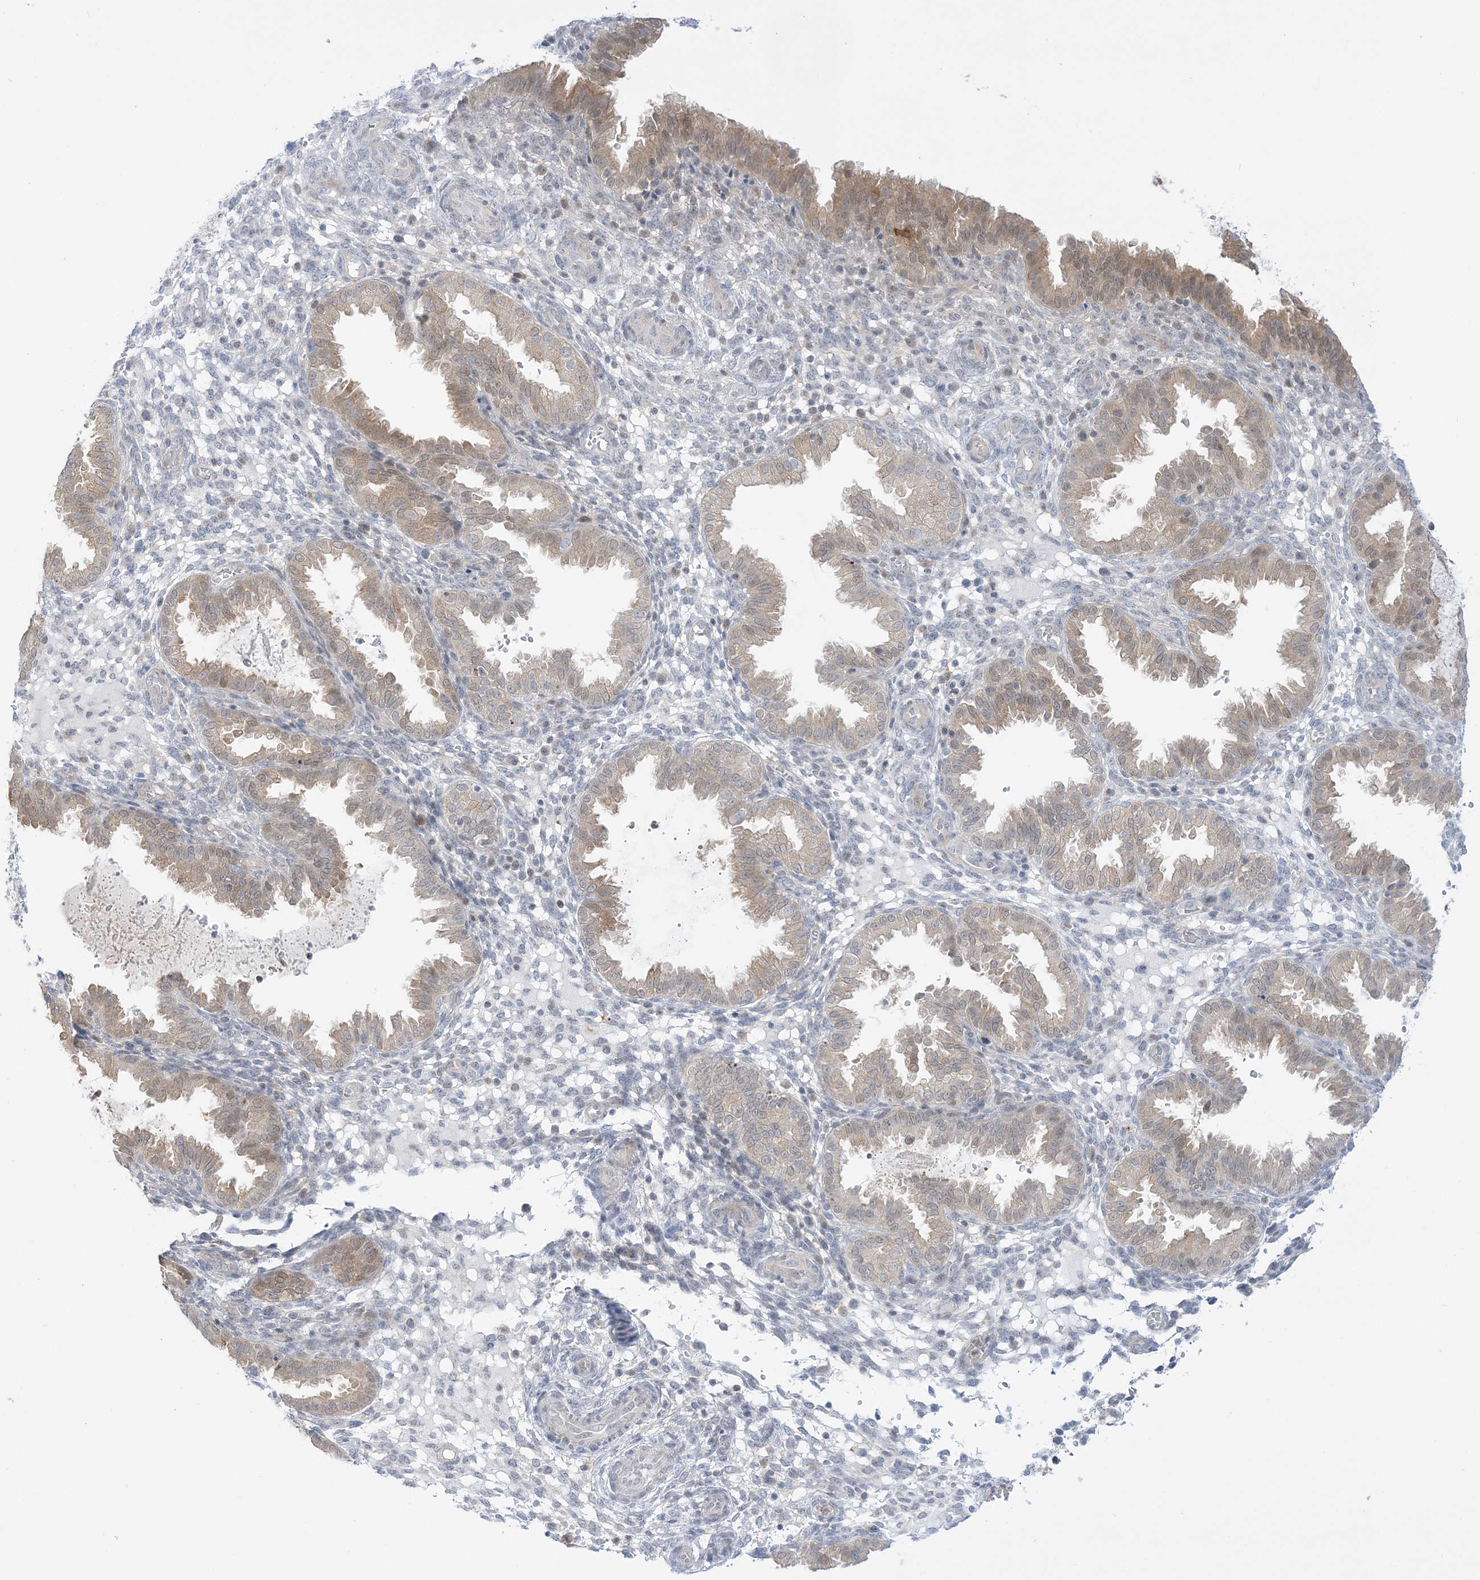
{"staining": {"intensity": "negative", "quantity": "none", "location": "none"}, "tissue": "endometrium", "cell_type": "Cells in endometrial stroma", "image_type": "normal", "snomed": [{"axis": "morphology", "description": "Normal tissue, NOS"}, {"axis": "topography", "description": "Endometrium"}], "caption": "High power microscopy photomicrograph of an immunohistochemistry (IHC) image of normal endometrium, revealing no significant staining in cells in endometrial stroma.", "gene": "THADA", "patient": {"sex": "female", "age": 33}}